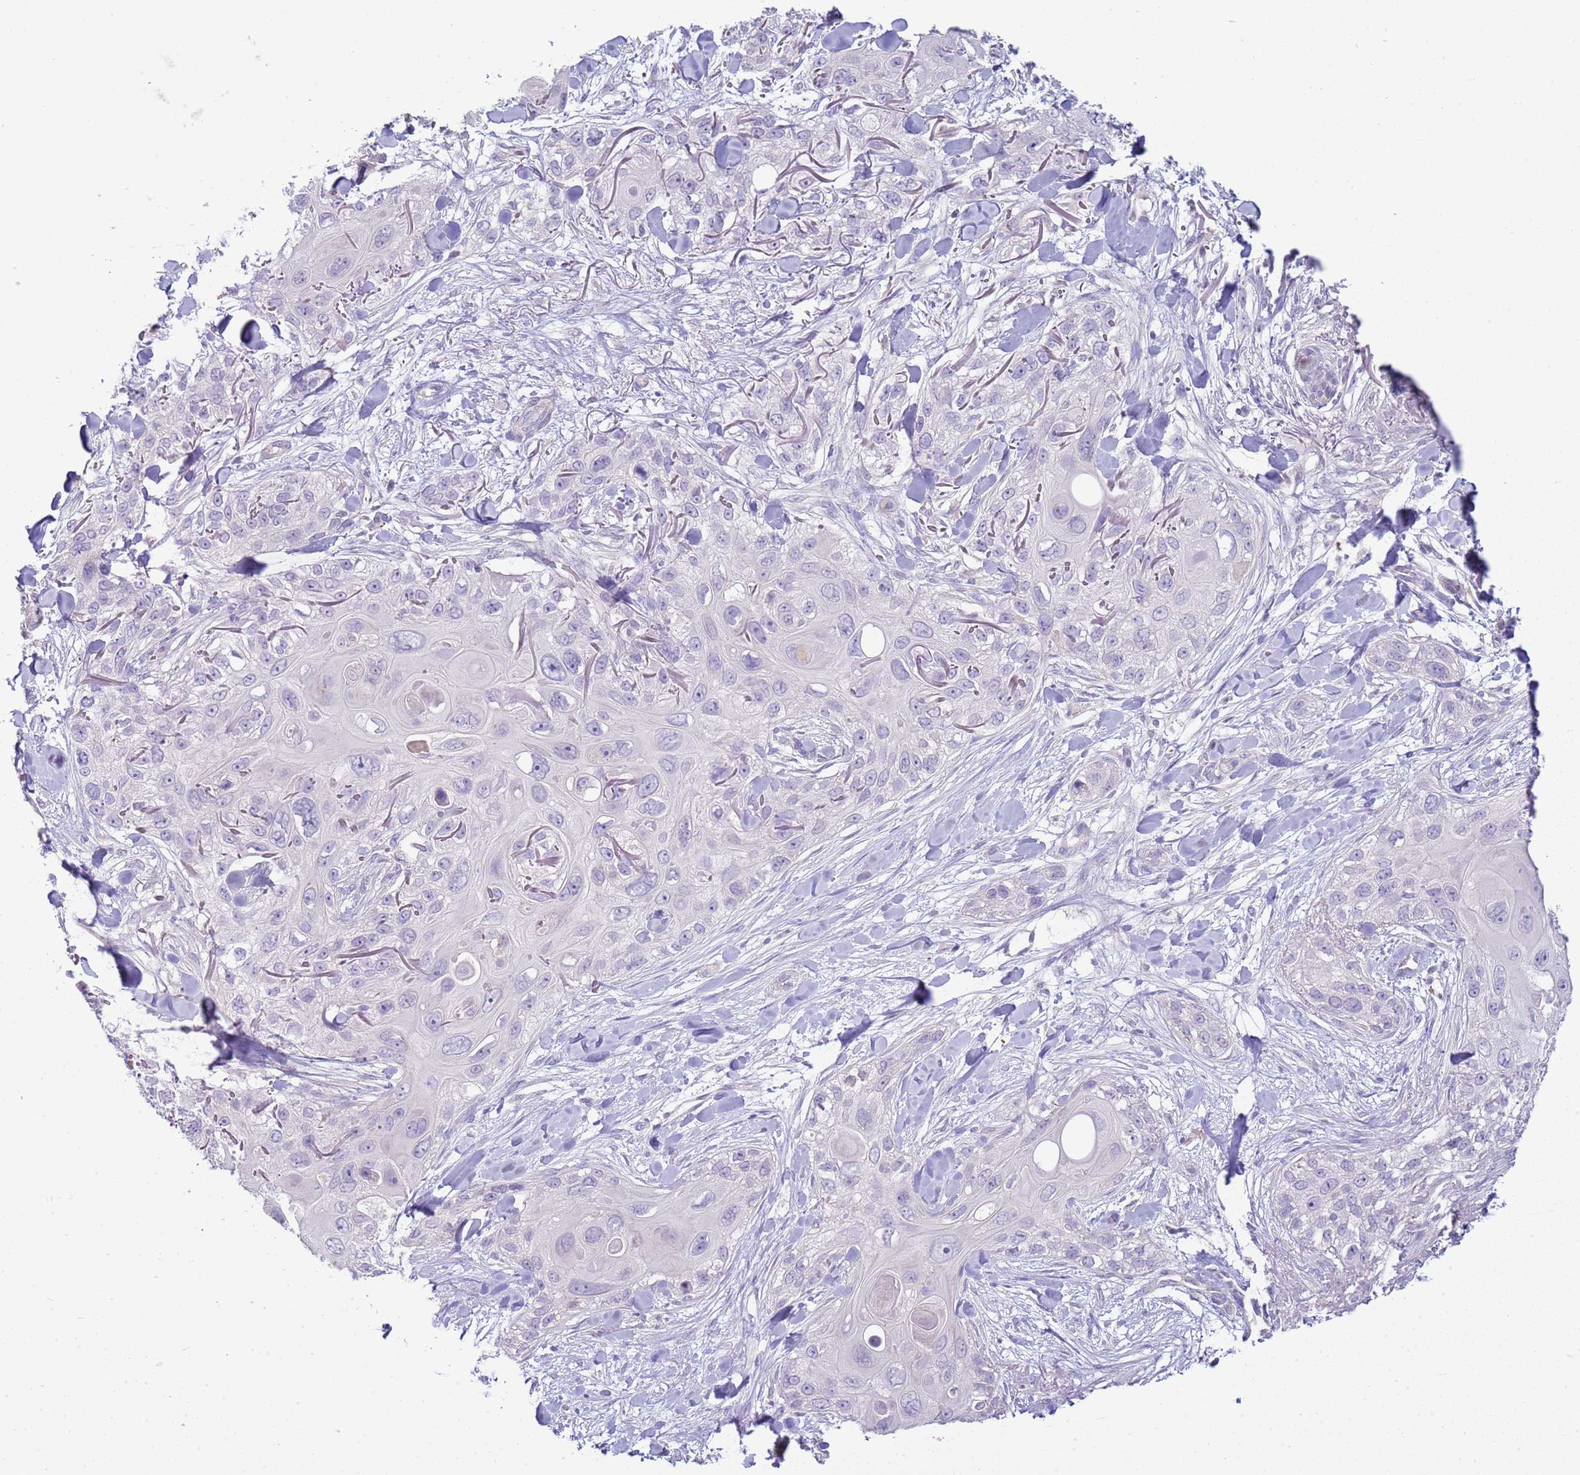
{"staining": {"intensity": "negative", "quantity": "none", "location": "none"}, "tissue": "skin cancer", "cell_type": "Tumor cells", "image_type": "cancer", "snomed": [{"axis": "morphology", "description": "Normal tissue, NOS"}, {"axis": "morphology", "description": "Squamous cell carcinoma, NOS"}, {"axis": "topography", "description": "Skin"}], "caption": "Immunohistochemistry (IHC) micrograph of neoplastic tissue: human squamous cell carcinoma (skin) stained with DAB (3,3'-diaminobenzidine) exhibits no significant protein staining in tumor cells.", "gene": "IL2RG", "patient": {"sex": "male", "age": 72}}